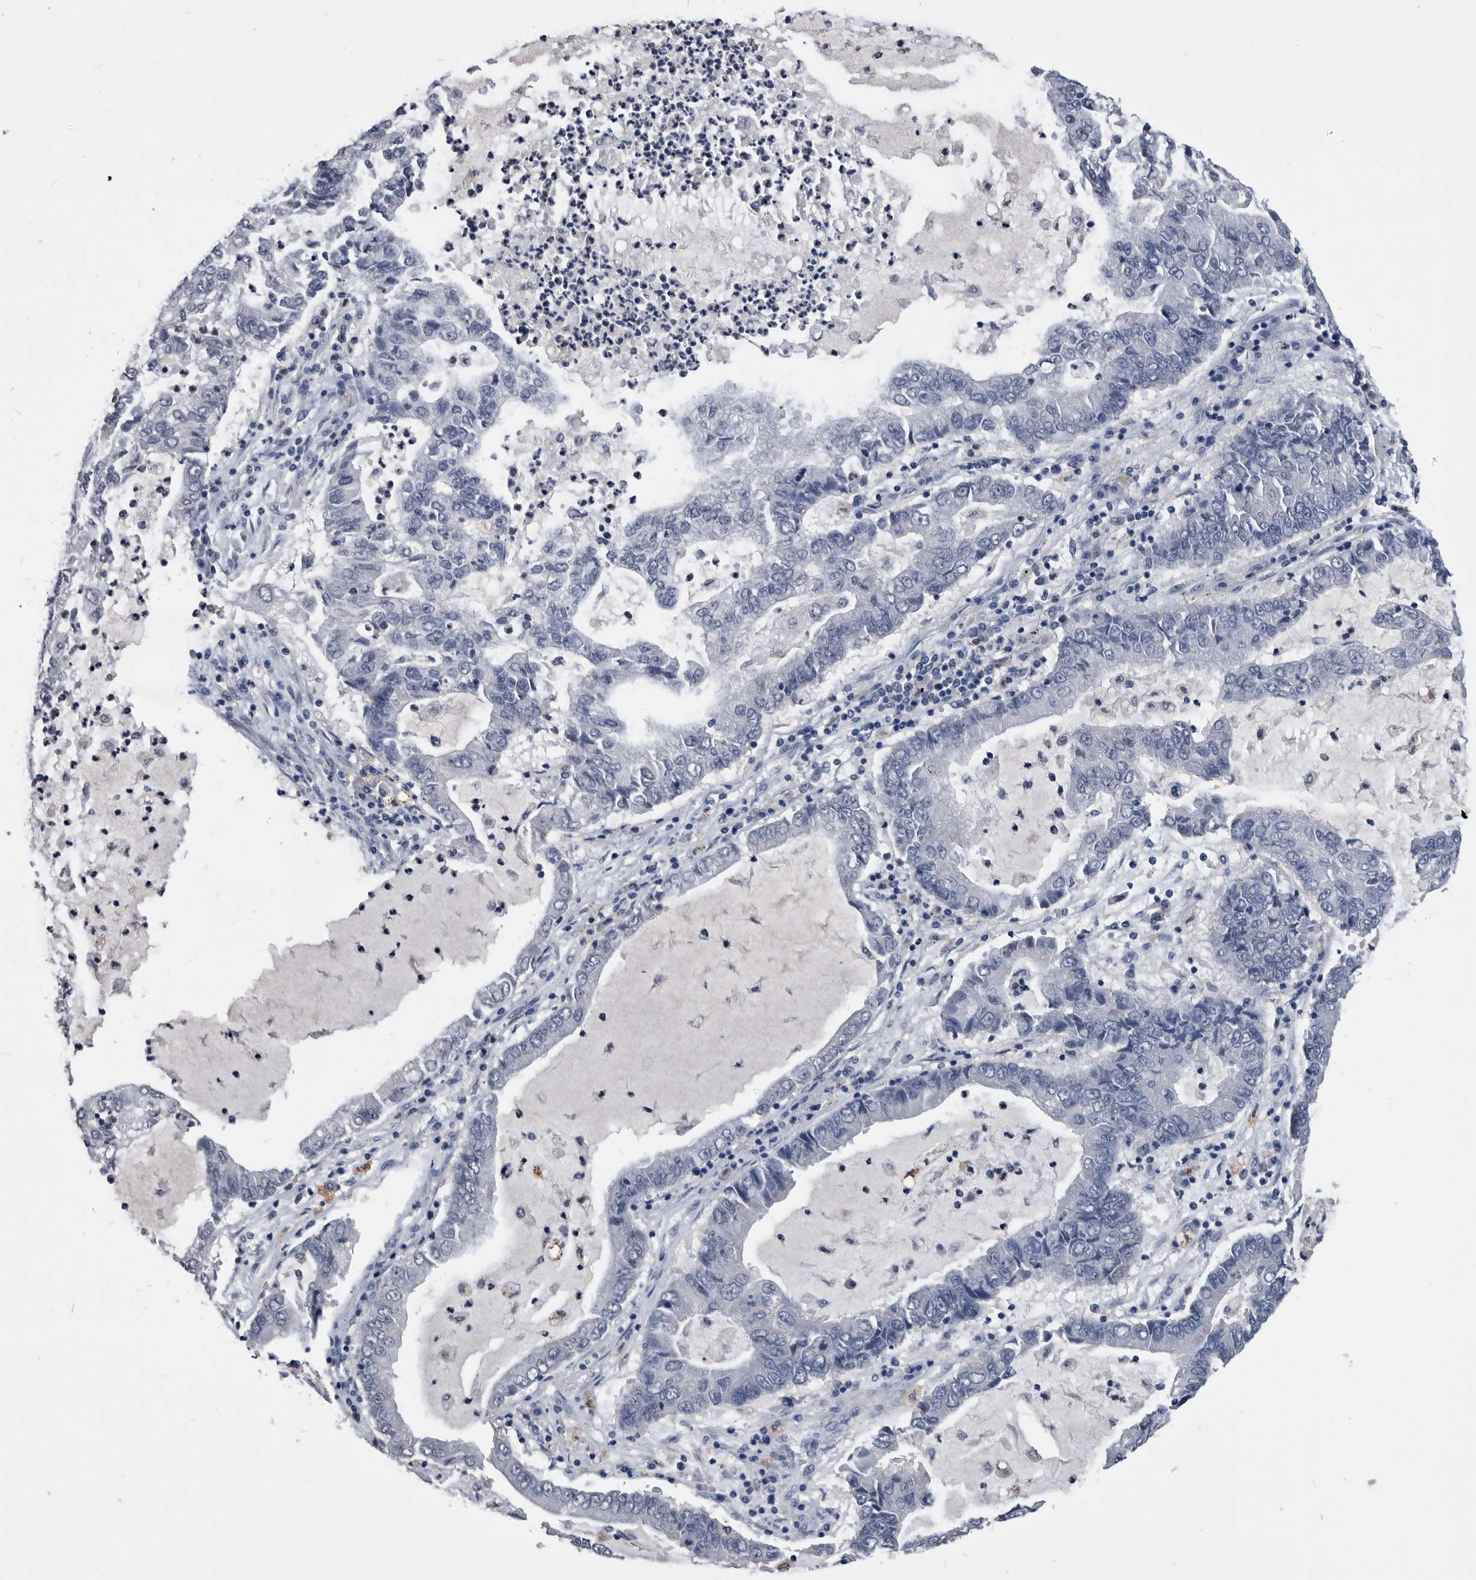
{"staining": {"intensity": "negative", "quantity": "none", "location": "none"}, "tissue": "lung cancer", "cell_type": "Tumor cells", "image_type": "cancer", "snomed": [{"axis": "morphology", "description": "Adenocarcinoma, NOS"}, {"axis": "topography", "description": "Lung"}], "caption": "Immunohistochemistry micrograph of neoplastic tissue: lung cancer (adenocarcinoma) stained with DAB reveals no significant protein positivity in tumor cells.", "gene": "PDXK", "patient": {"sex": "female", "age": 51}}